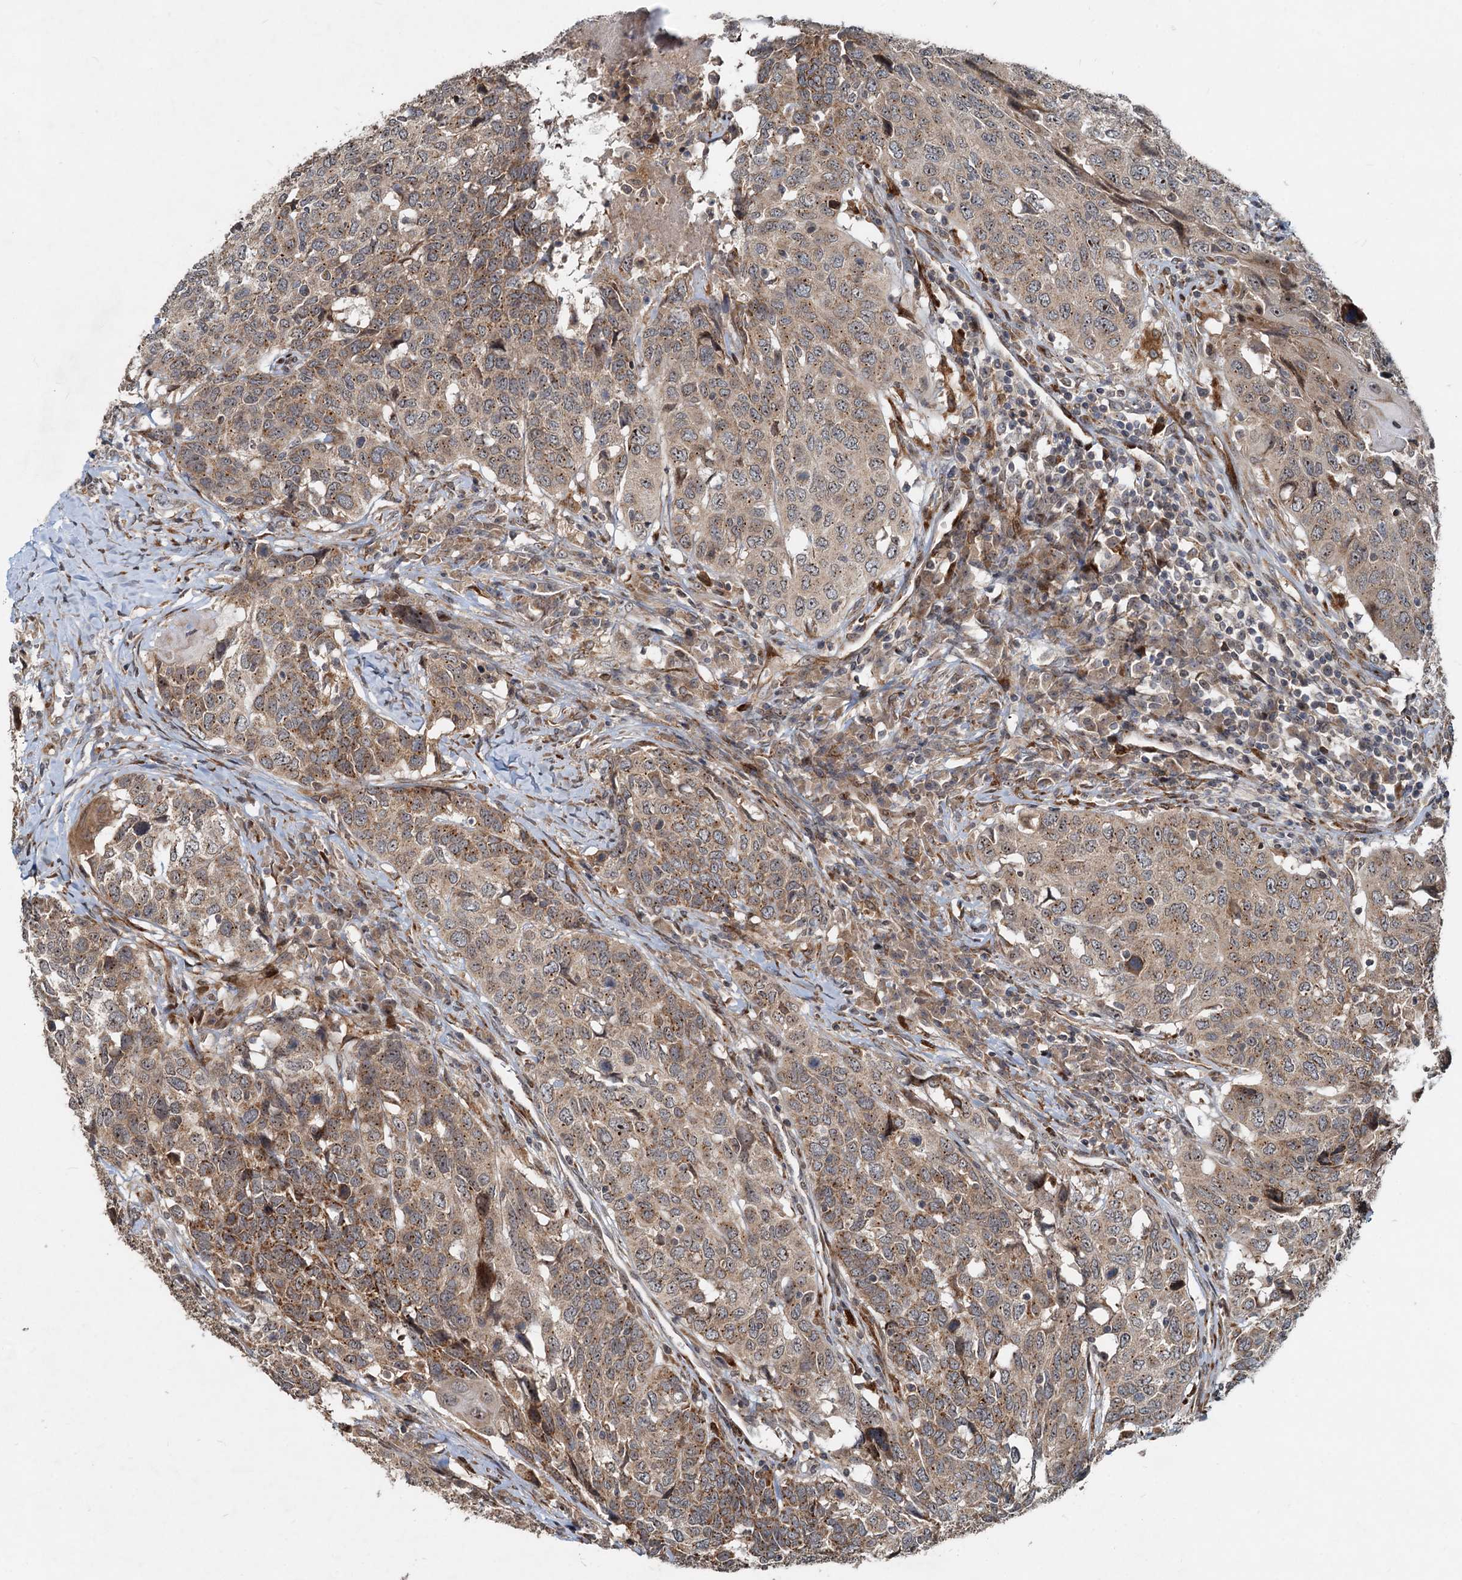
{"staining": {"intensity": "moderate", "quantity": "25%-75%", "location": "cytoplasmic/membranous"}, "tissue": "head and neck cancer", "cell_type": "Tumor cells", "image_type": "cancer", "snomed": [{"axis": "morphology", "description": "Squamous cell carcinoma, NOS"}, {"axis": "topography", "description": "Head-Neck"}], "caption": "The histopathology image demonstrates immunohistochemical staining of squamous cell carcinoma (head and neck). There is moderate cytoplasmic/membranous staining is appreciated in about 25%-75% of tumor cells.", "gene": "CEP68", "patient": {"sex": "male", "age": 66}}